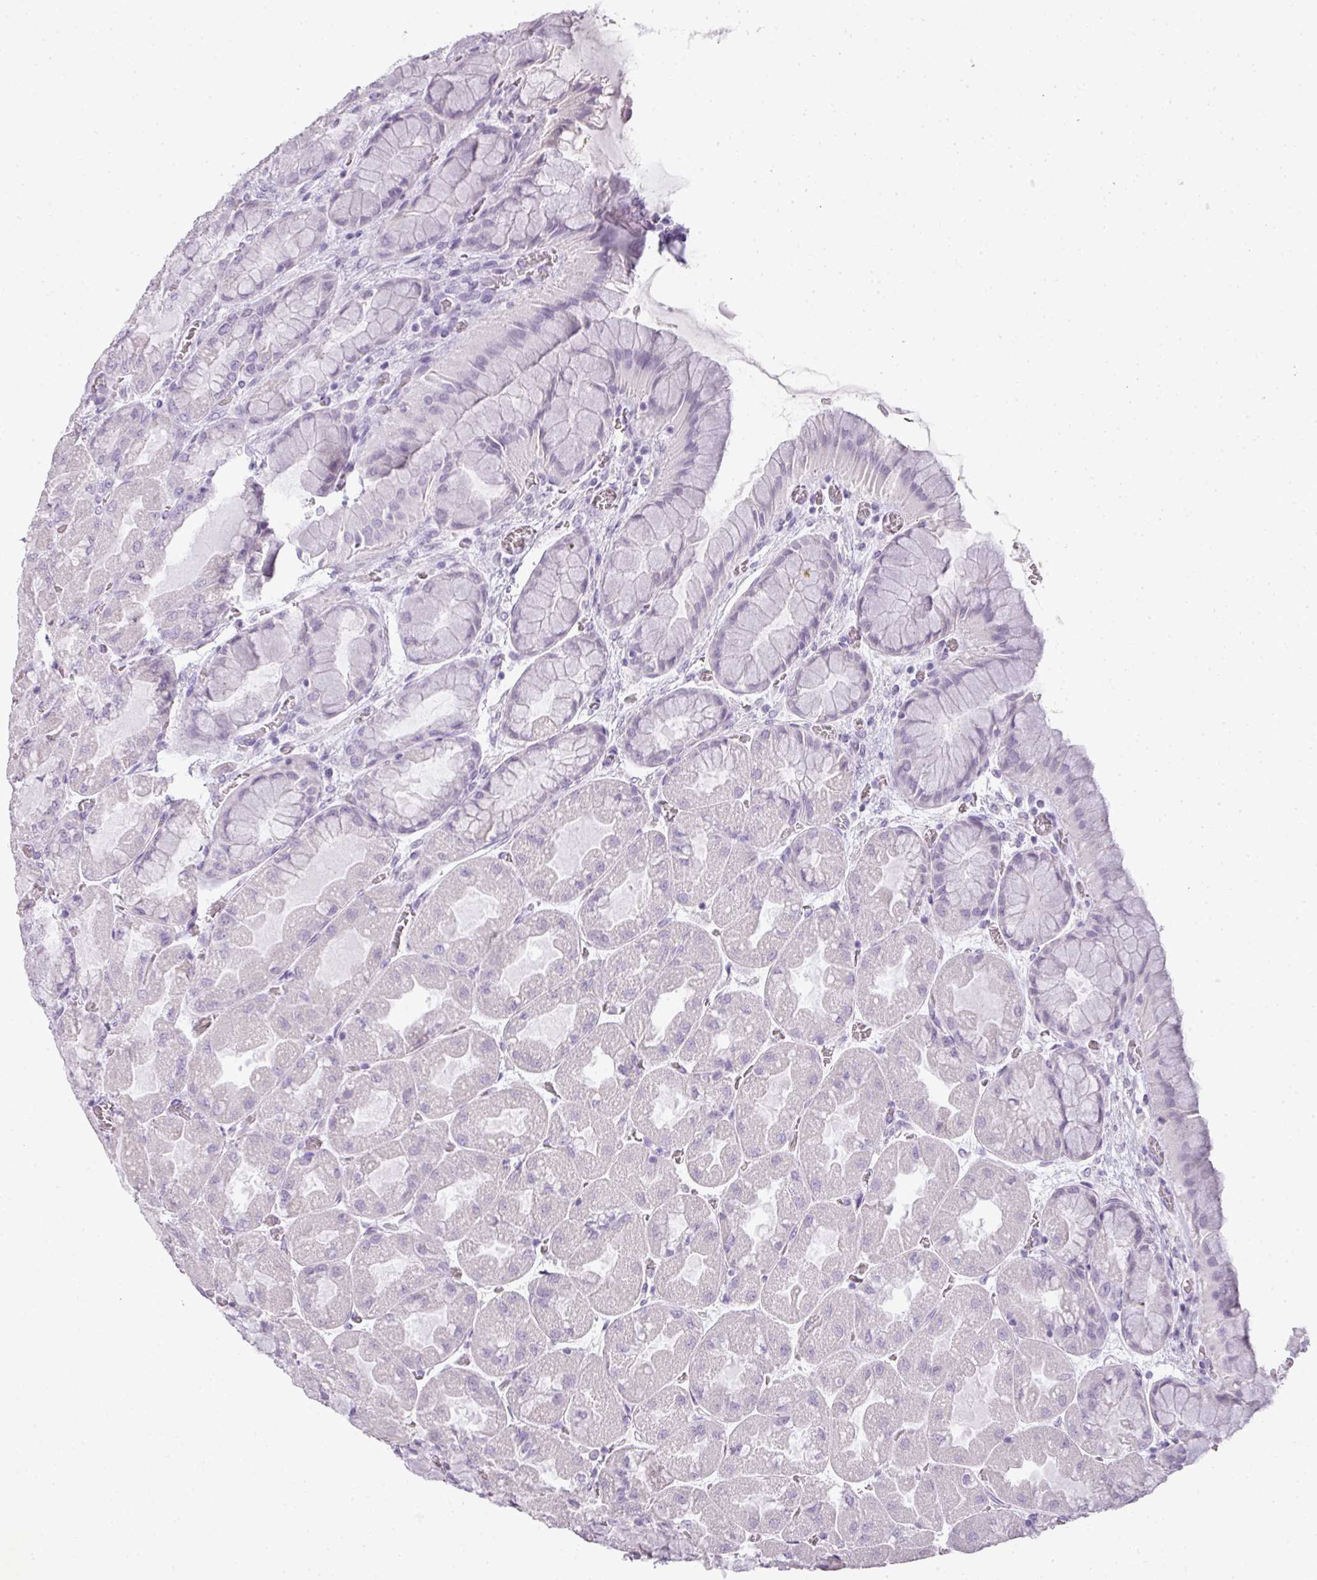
{"staining": {"intensity": "negative", "quantity": "none", "location": "none"}, "tissue": "stomach", "cell_type": "Glandular cells", "image_type": "normal", "snomed": [{"axis": "morphology", "description": "Normal tissue, NOS"}, {"axis": "topography", "description": "Stomach"}], "caption": "This histopathology image is of unremarkable stomach stained with immunohistochemistry (IHC) to label a protein in brown with the nuclei are counter-stained blue. There is no expression in glandular cells.", "gene": "RBMY1A1", "patient": {"sex": "female", "age": 61}}